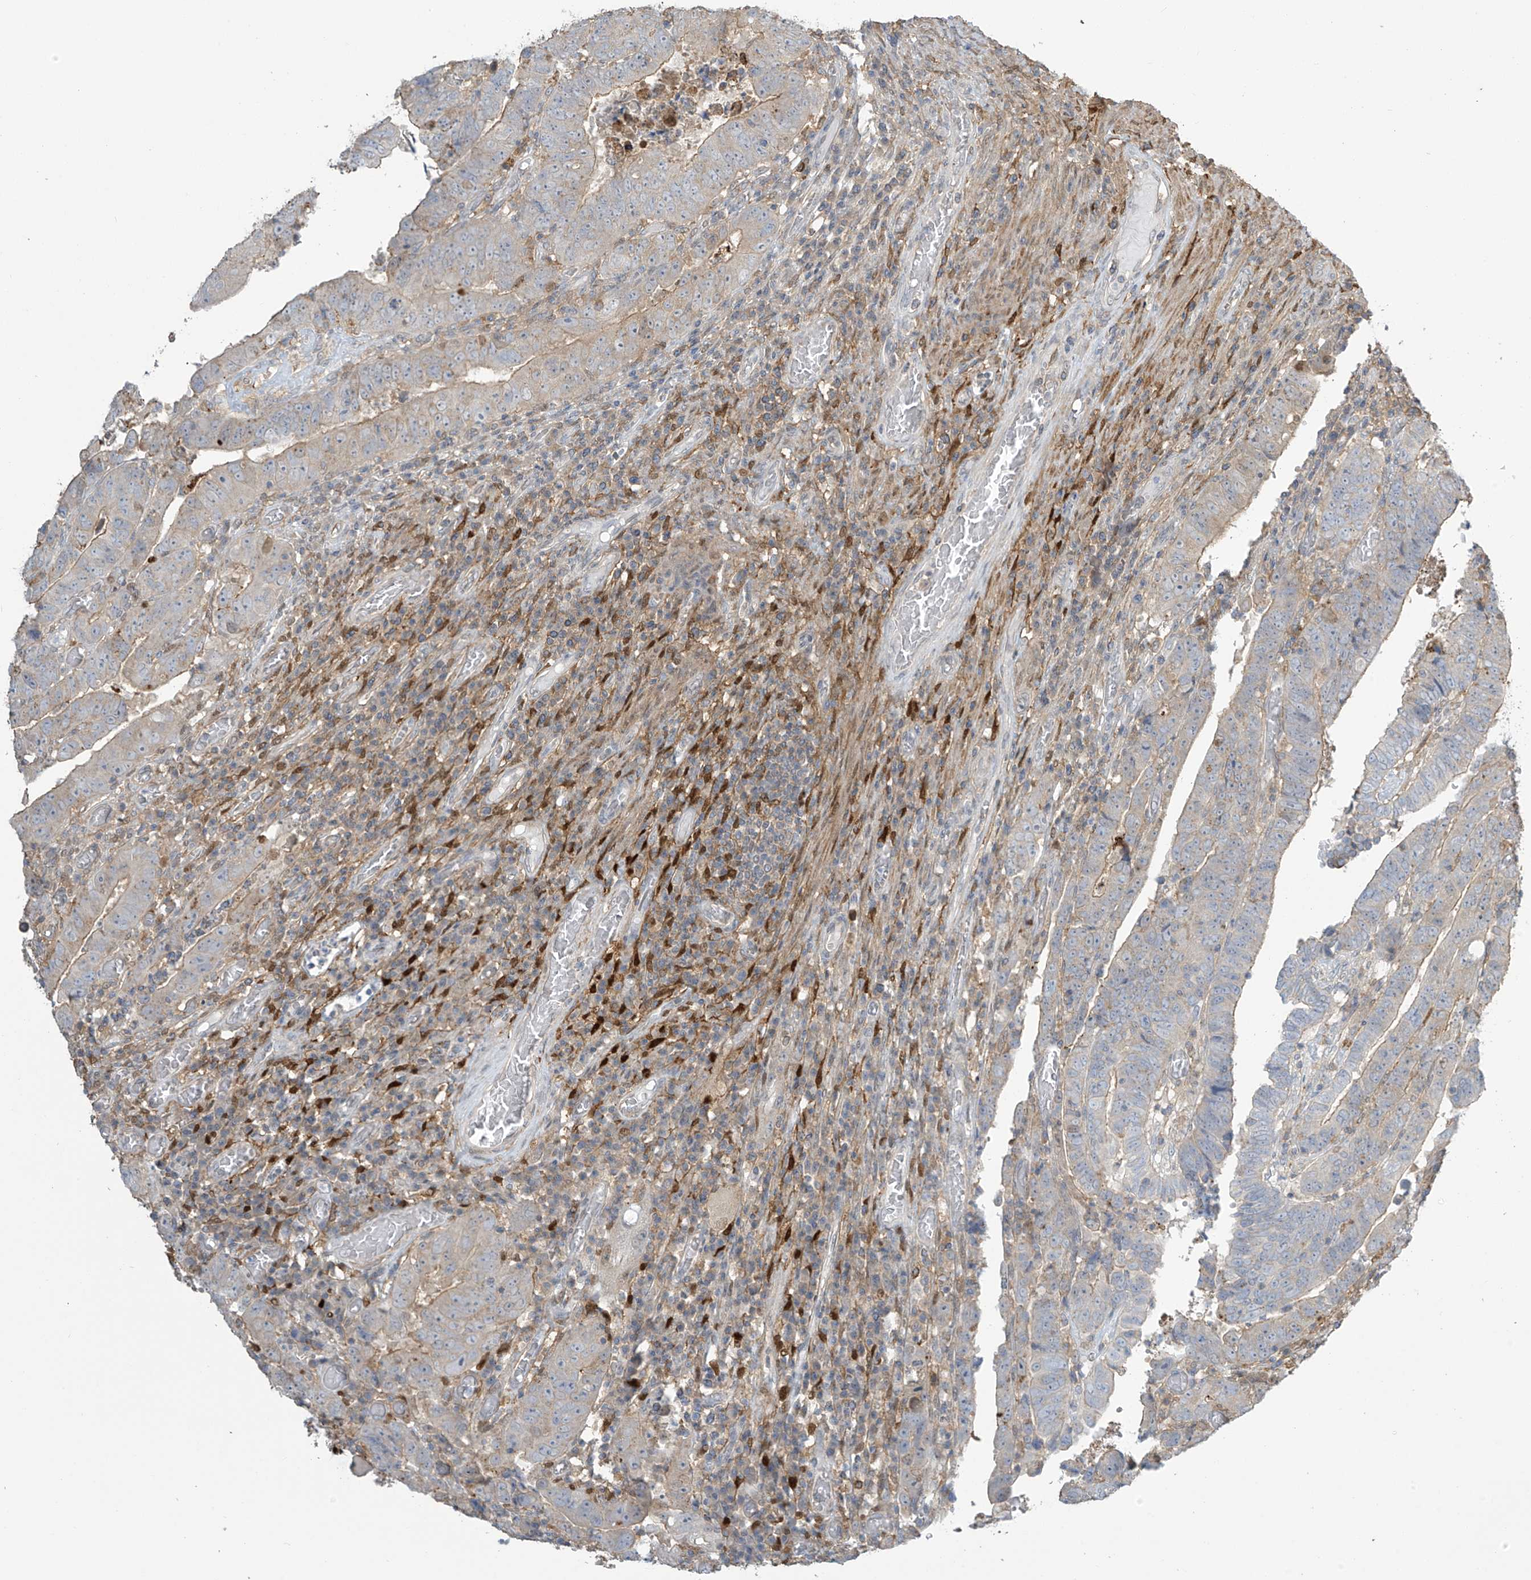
{"staining": {"intensity": "weak", "quantity": "<25%", "location": "cytoplasmic/membranous"}, "tissue": "colorectal cancer", "cell_type": "Tumor cells", "image_type": "cancer", "snomed": [{"axis": "morphology", "description": "Normal tissue, NOS"}, {"axis": "morphology", "description": "Adenocarcinoma, NOS"}, {"axis": "topography", "description": "Rectum"}], "caption": "Immunohistochemistry micrograph of neoplastic tissue: human colorectal adenocarcinoma stained with DAB (3,3'-diaminobenzidine) reveals no significant protein expression in tumor cells.", "gene": "TAGAP", "patient": {"sex": "female", "age": 65}}